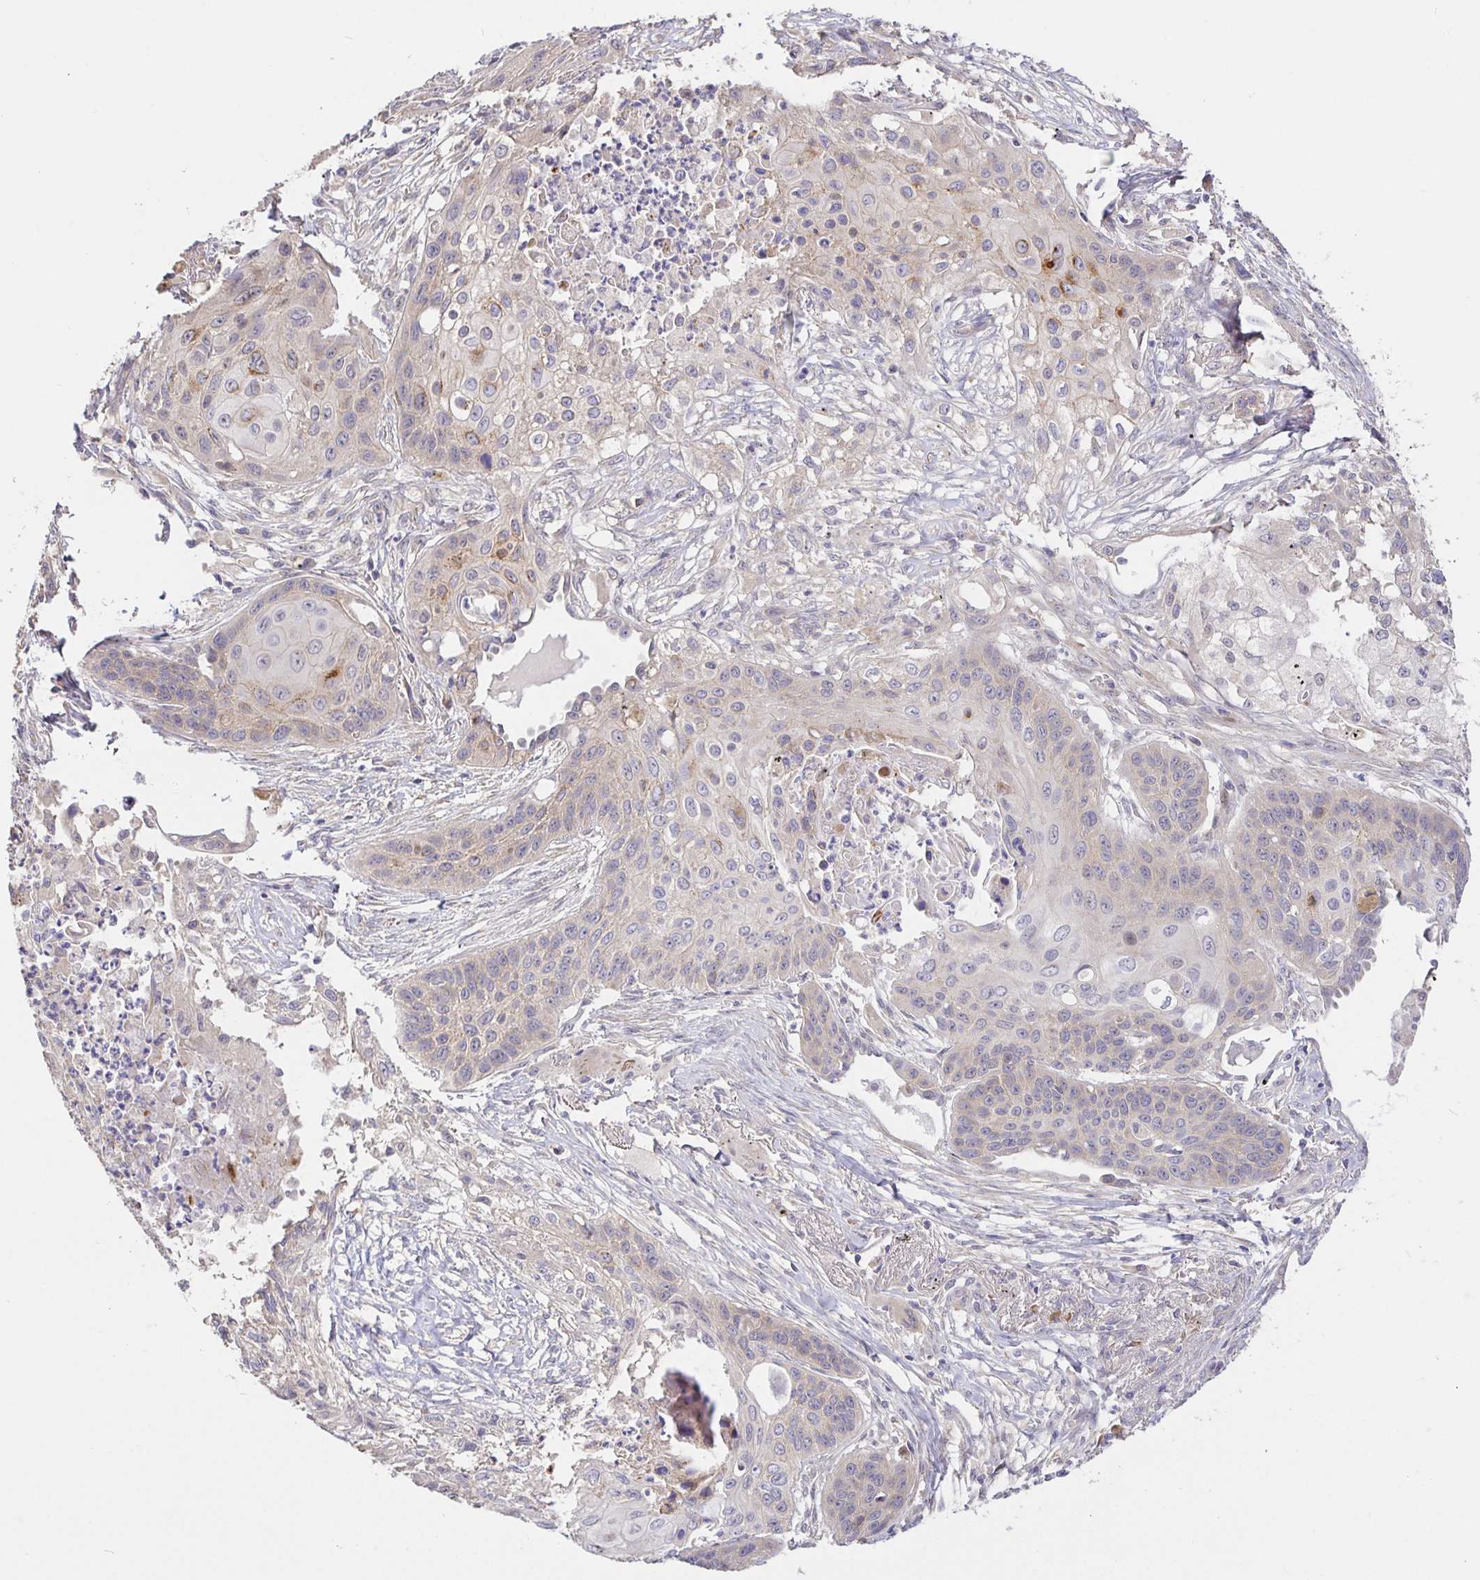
{"staining": {"intensity": "moderate", "quantity": "<25%", "location": "cytoplasmic/membranous"}, "tissue": "lung cancer", "cell_type": "Tumor cells", "image_type": "cancer", "snomed": [{"axis": "morphology", "description": "Squamous cell carcinoma, NOS"}, {"axis": "topography", "description": "Lung"}], "caption": "Lung cancer stained for a protein (brown) exhibits moderate cytoplasmic/membranous positive positivity in approximately <25% of tumor cells.", "gene": "ZDHHC11", "patient": {"sex": "male", "age": 71}}